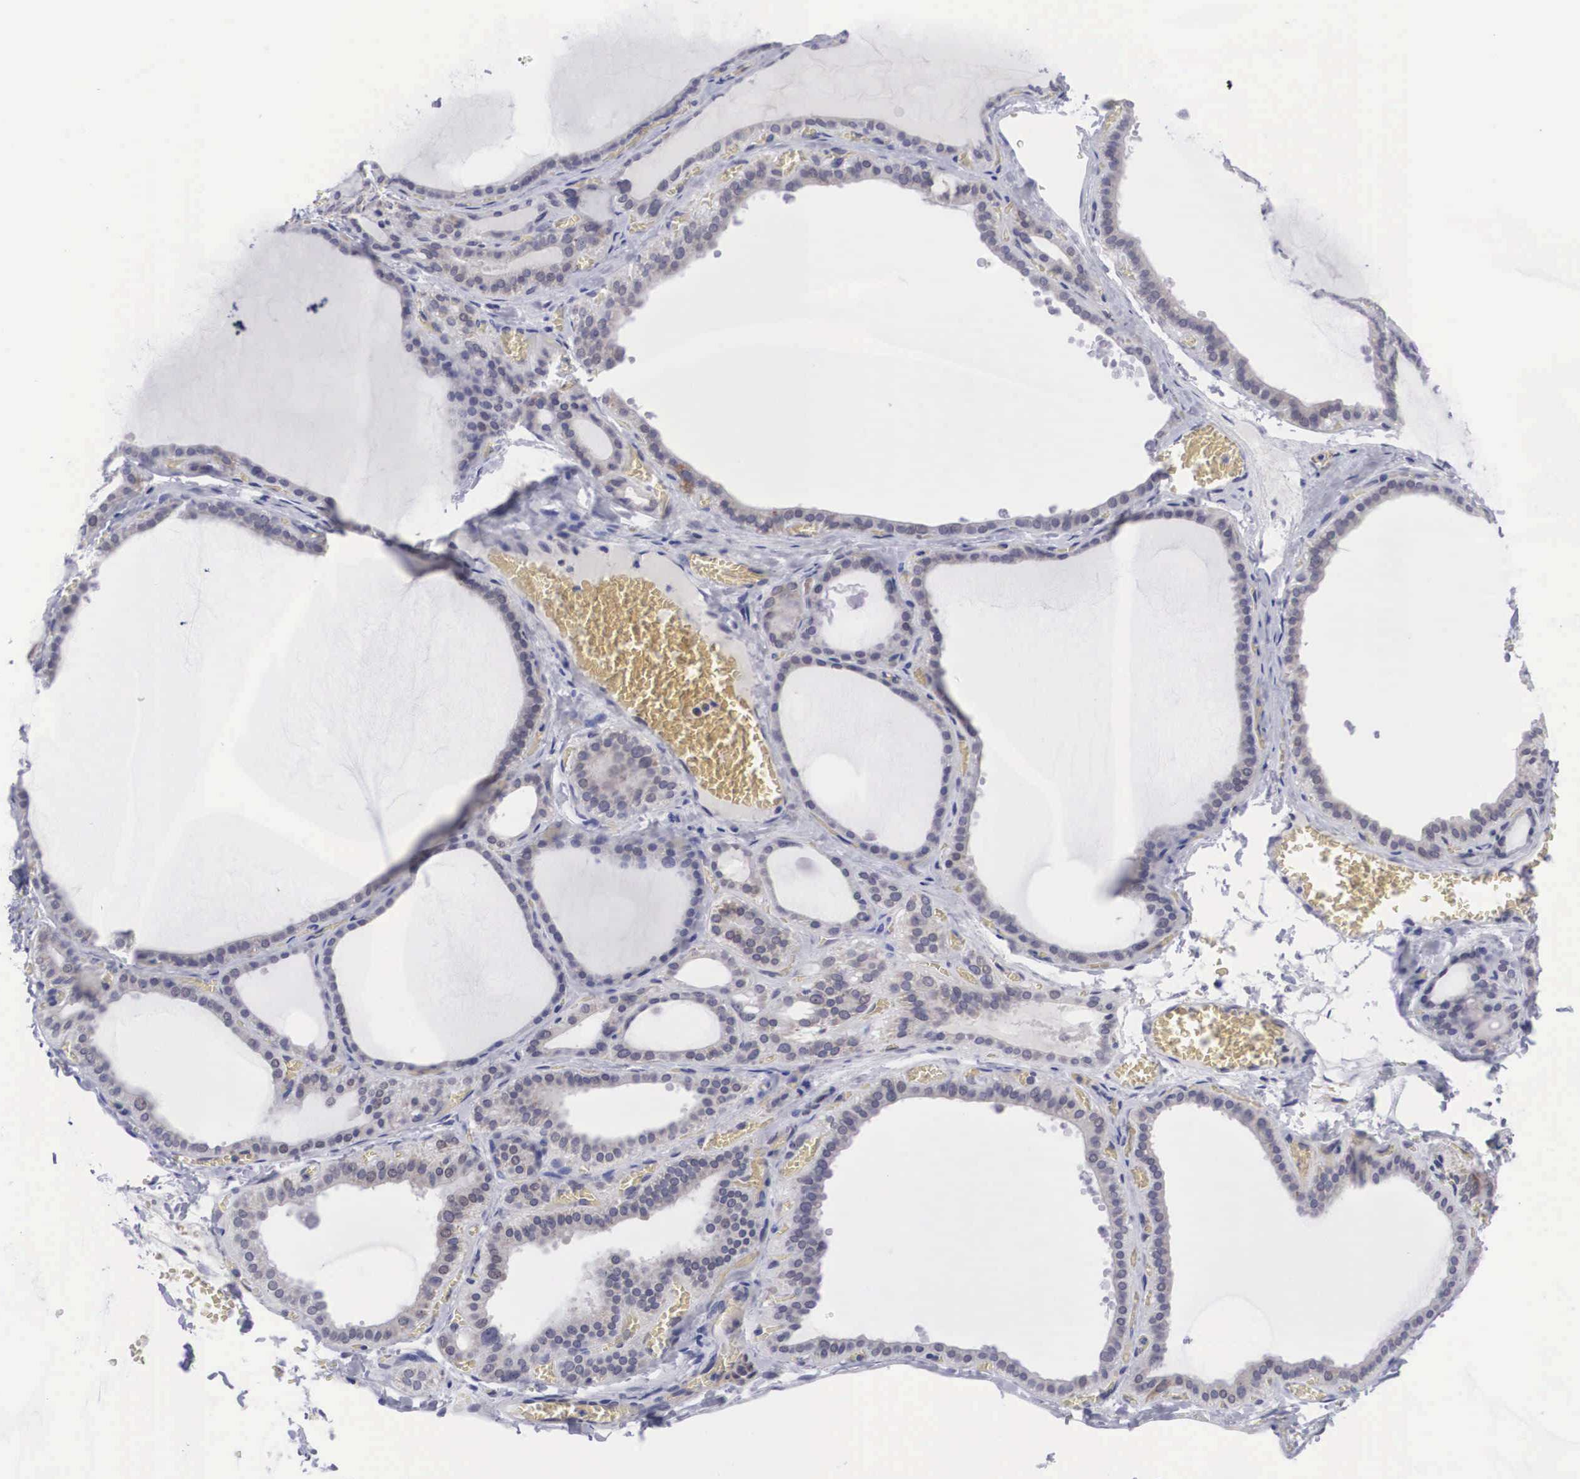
{"staining": {"intensity": "negative", "quantity": "none", "location": "none"}, "tissue": "thyroid gland", "cell_type": "Glandular cells", "image_type": "normal", "snomed": [{"axis": "morphology", "description": "Normal tissue, NOS"}, {"axis": "topography", "description": "Thyroid gland"}], "caption": "Benign thyroid gland was stained to show a protein in brown. There is no significant expression in glandular cells. (DAB immunohistochemistry, high magnification).", "gene": "SOX11", "patient": {"sex": "female", "age": 55}}